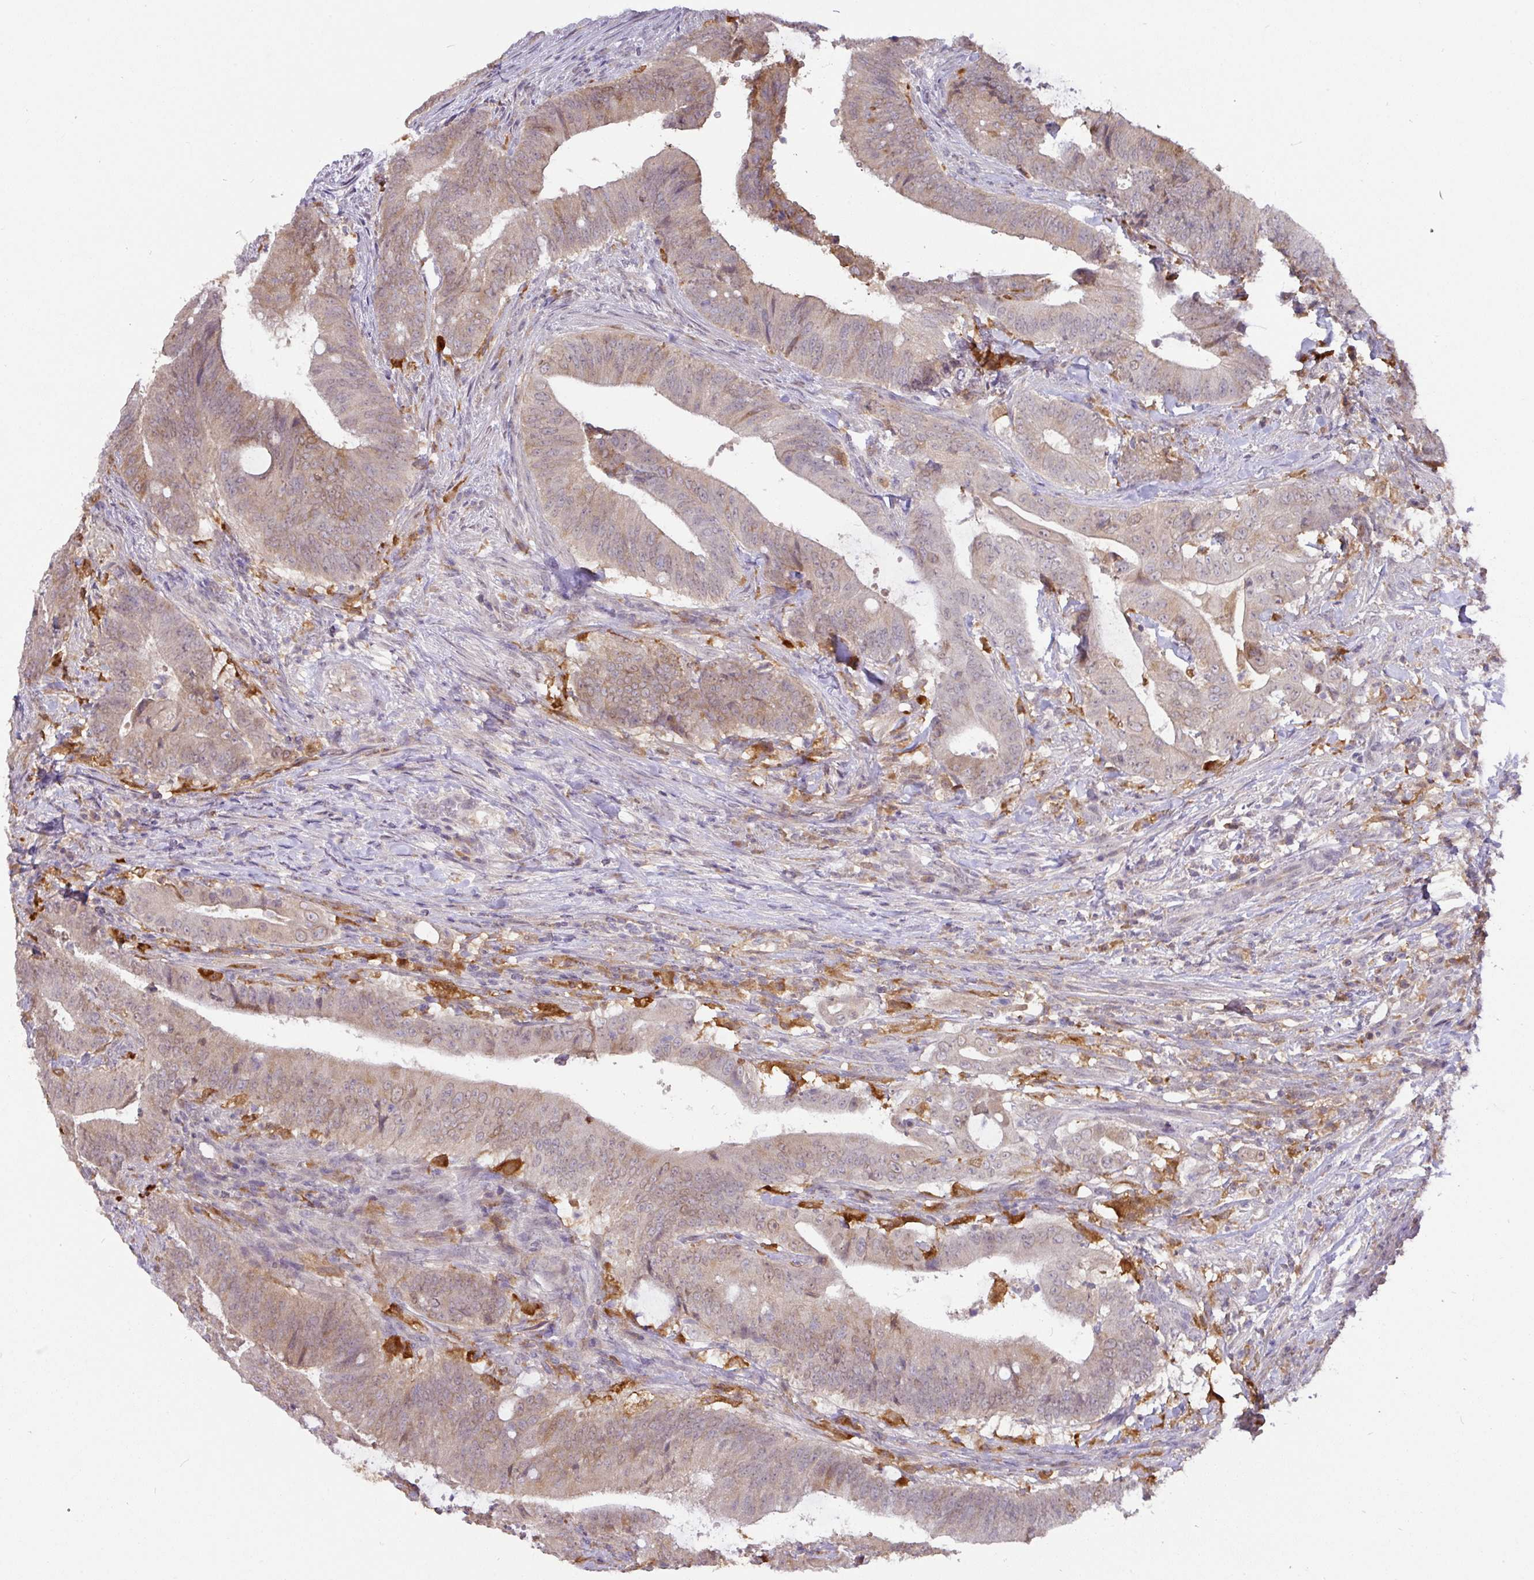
{"staining": {"intensity": "weak", "quantity": ">75%", "location": "cytoplasmic/membranous"}, "tissue": "colorectal cancer", "cell_type": "Tumor cells", "image_type": "cancer", "snomed": [{"axis": "morphology", "description": "Adenocarcinoma, NOS"}, {"axis": "topography", "description": "Colon"}], "caption": "Immunohistochemistry (IHC) of colorectal adenocarcinoma exhibits low levels of weak cytoplasmic/membranous positivity in approximately >75% of tumor cells. (DAB (3,3'-diaminobenzidine) = brown stain, brightfield microscopy at high magnification).", "gene": "GCNT7", "patient": {"sex": "female", "age": 43}}